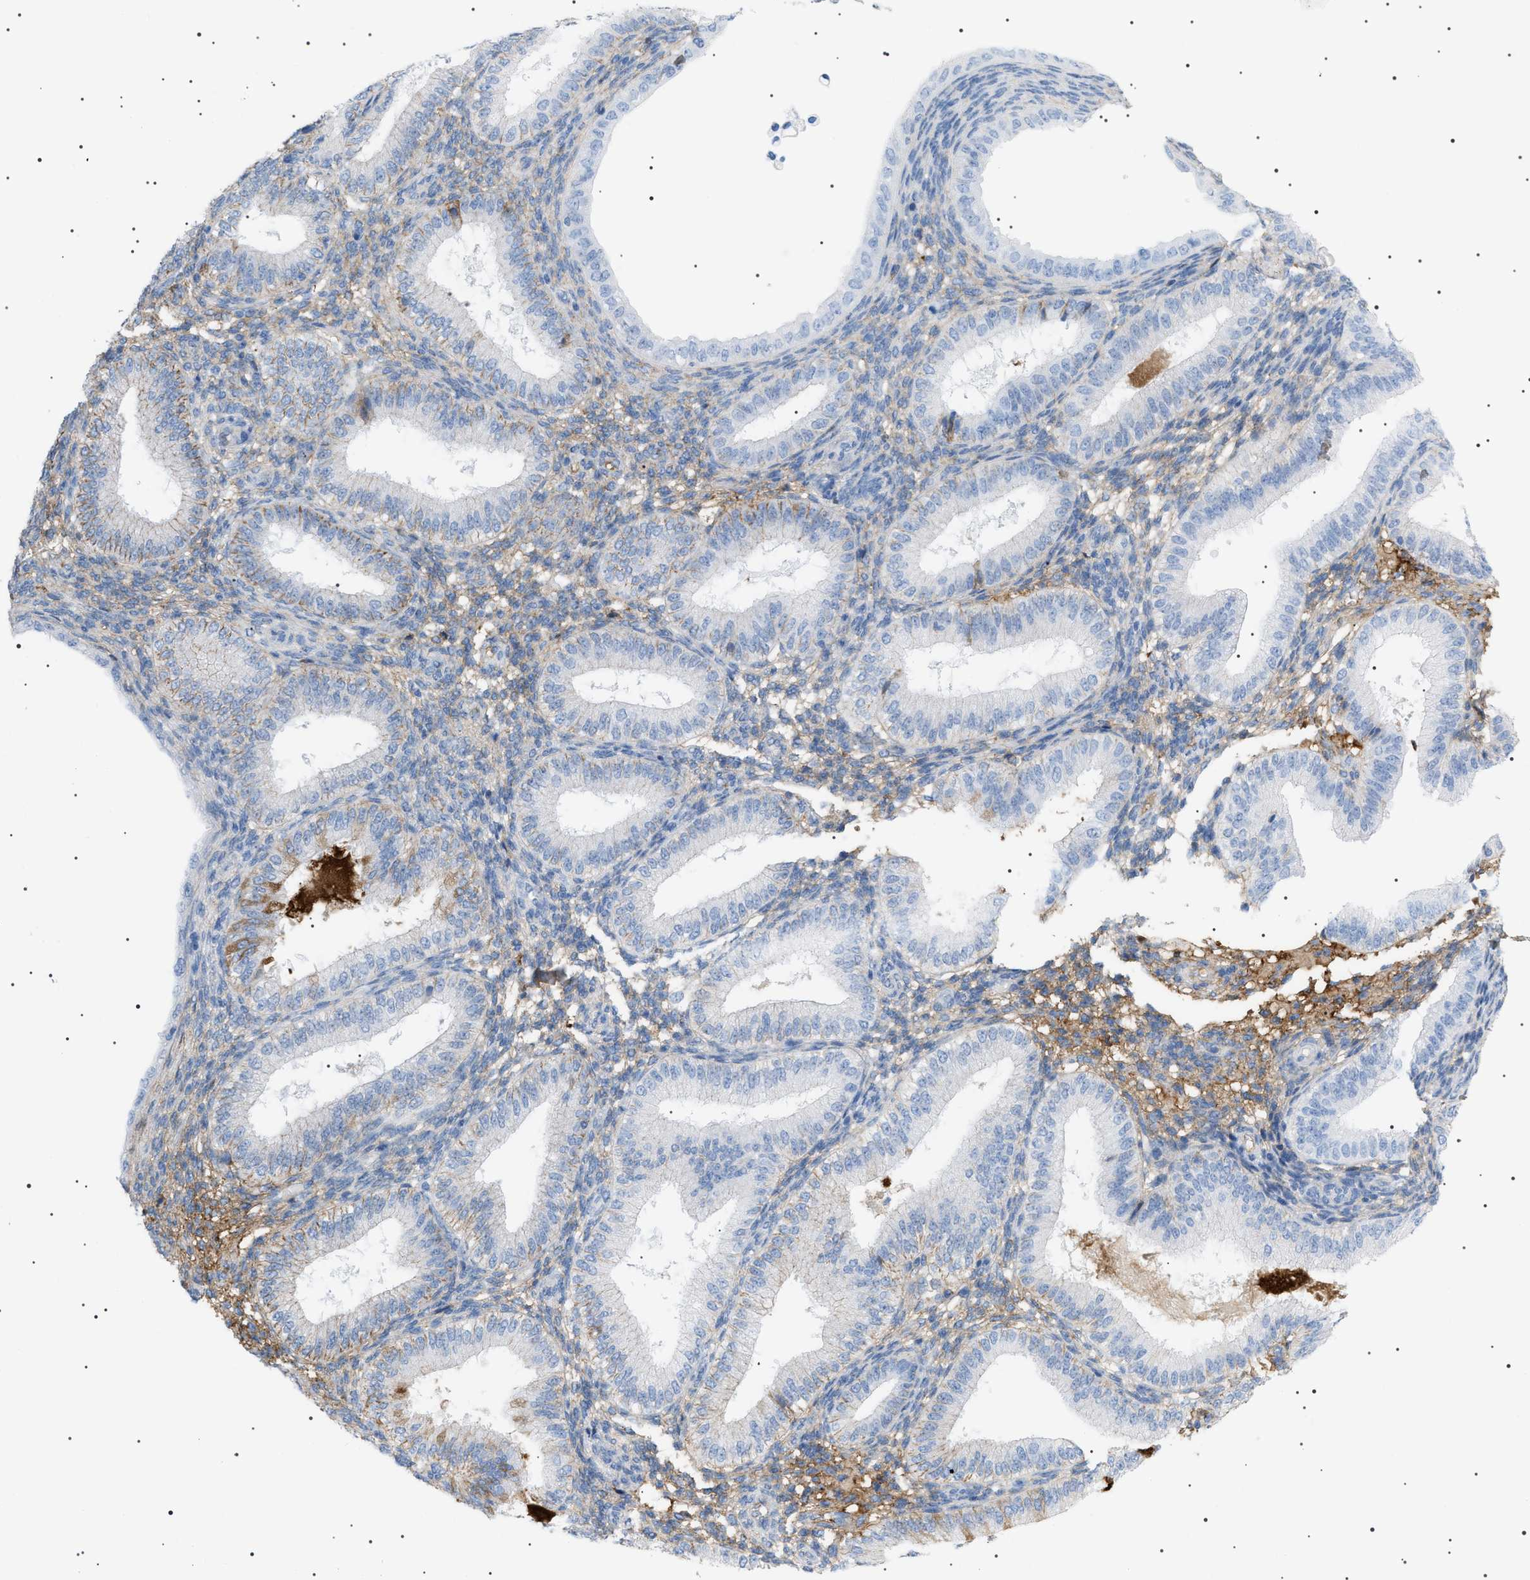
{"staining": {"intensity": "negative", "quantity": "none", "location": "none"}, "tissue": "endometrium", "cell_type": "Cells in endometrial stroma", "image_type": "normal", "snomed": [{"axis": "morphology", "description": "Normal tissue, NOS"}, {"axis": "topography", "description": "Endometrium"}], "caption": "Endometrium was stained to show a protein in brown. There is no significant expression in cells in endometrial stroma. (DAB (3,3'-diaminobenzidine) immunohistochemistry, high magnification).", "gene": "LPA", "patient": {"sex": "female", "age": 39}}